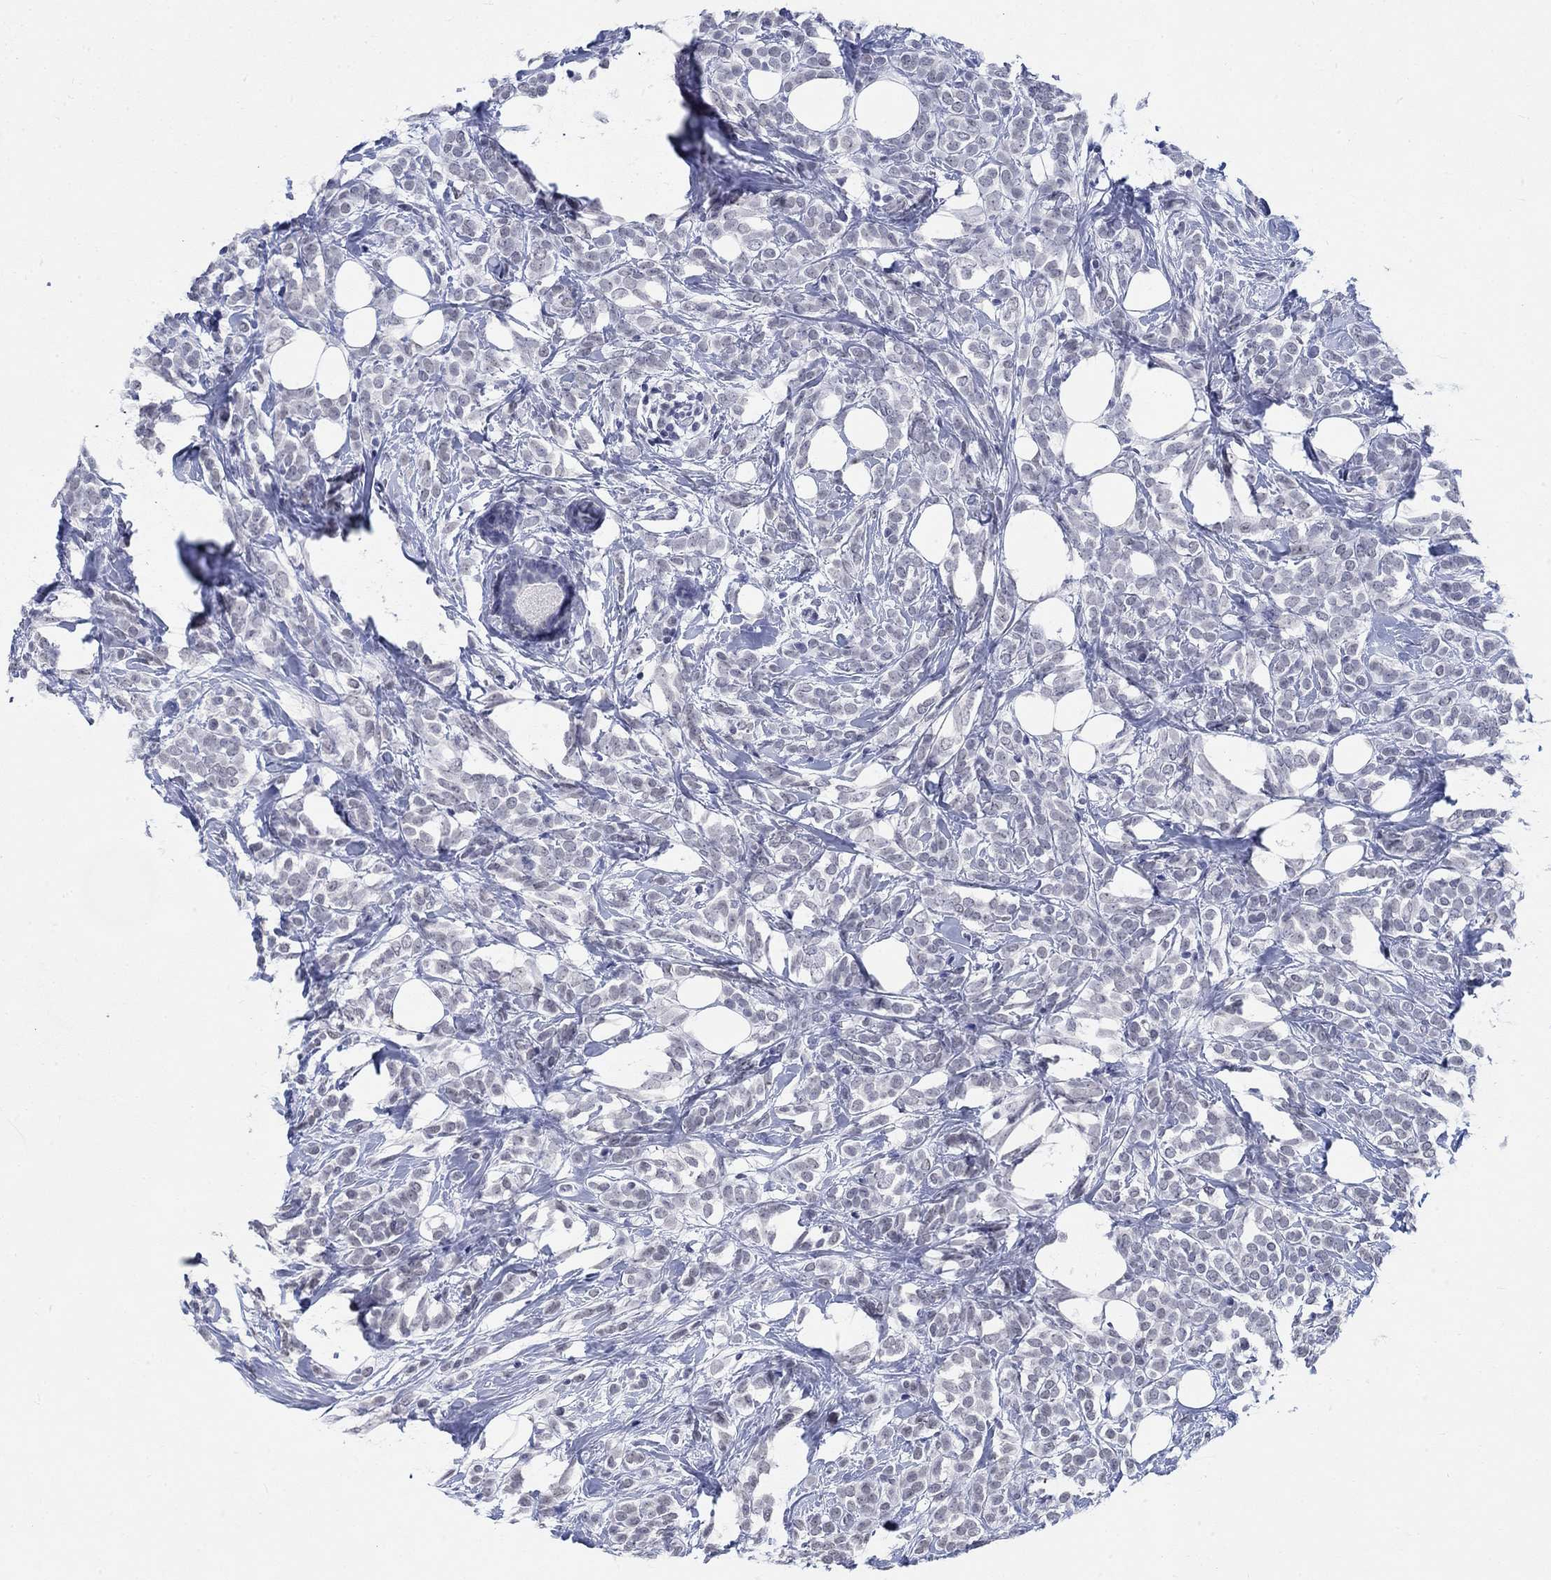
{"staining": {"intensity": "negative", "quantity": "none", "location": "none"}, "tissue": "breast cancer", "cell_type": "Tumor cells", "image_type": "cancer", "snomed": [{"axis": "morphology", "description": "Lobular carcinoma"}, {"axis": "topography", "description": "Breast"}], "caption": "Histopathology image shows no protein positivity in tumor cells of lobular carcinoma (breast) tissue.", "gene": "ANKS1B", "patient": {"sex": "female", "age": 49}}